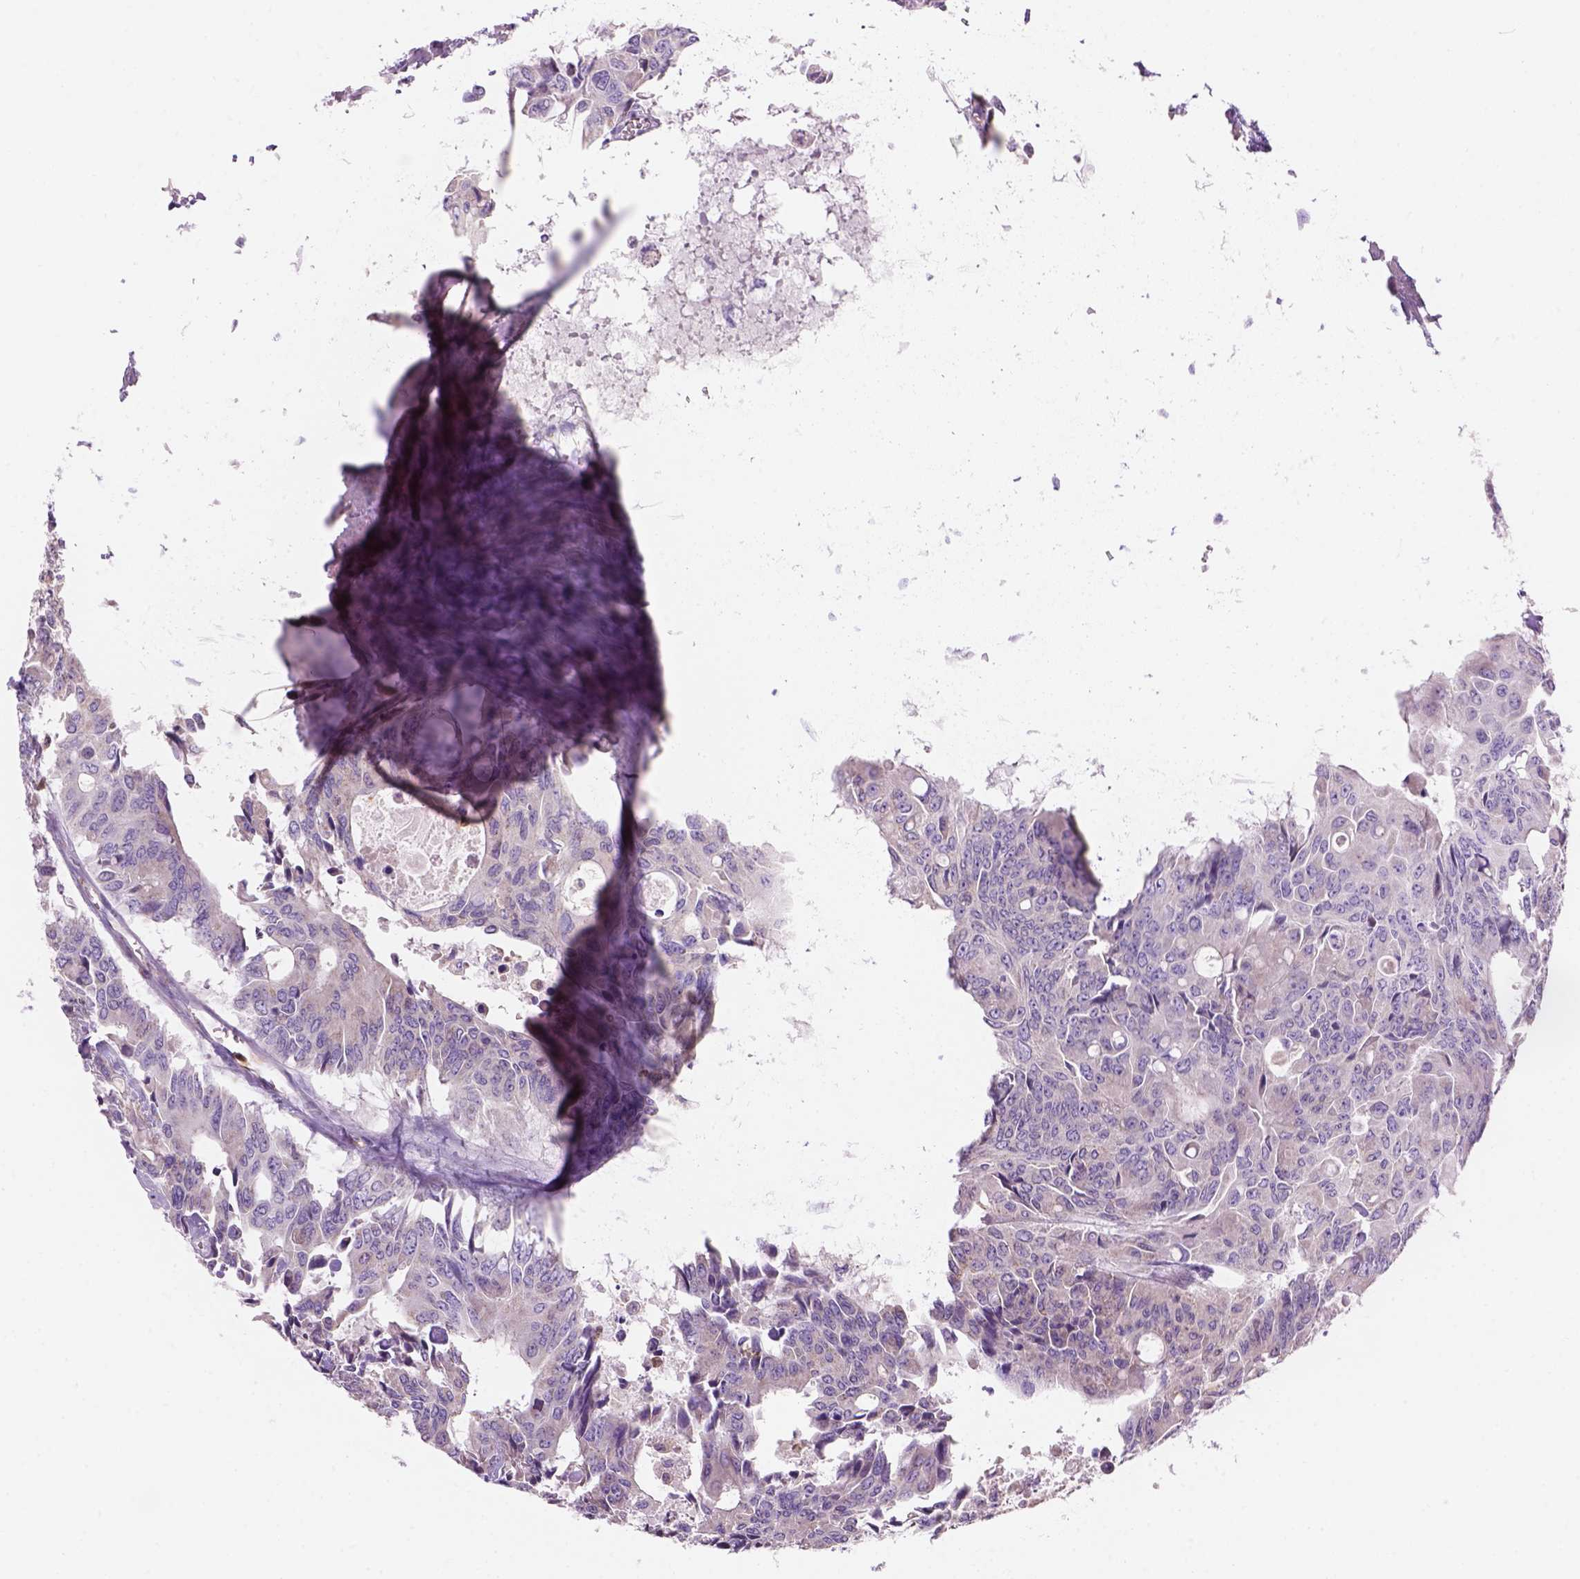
{"staining": {"intensity": "negative", "quantity": "none", "location": "none"}, "tissue": "colorectal cancer", "cell_type": "Tumor cells", "image_type": "cancer", "snomed": [{"axis": "morphology", "description": "Adenocarcinoma, NOS"}, {"axis": "topography", "description": "Rectum"}], "caption": "Immunohistochemical staining of human colorectal adenocarcinoma shows no significant expression in tumor cells.", "gene": "CD84", "patient": {"sex": "male", "age": 76}}